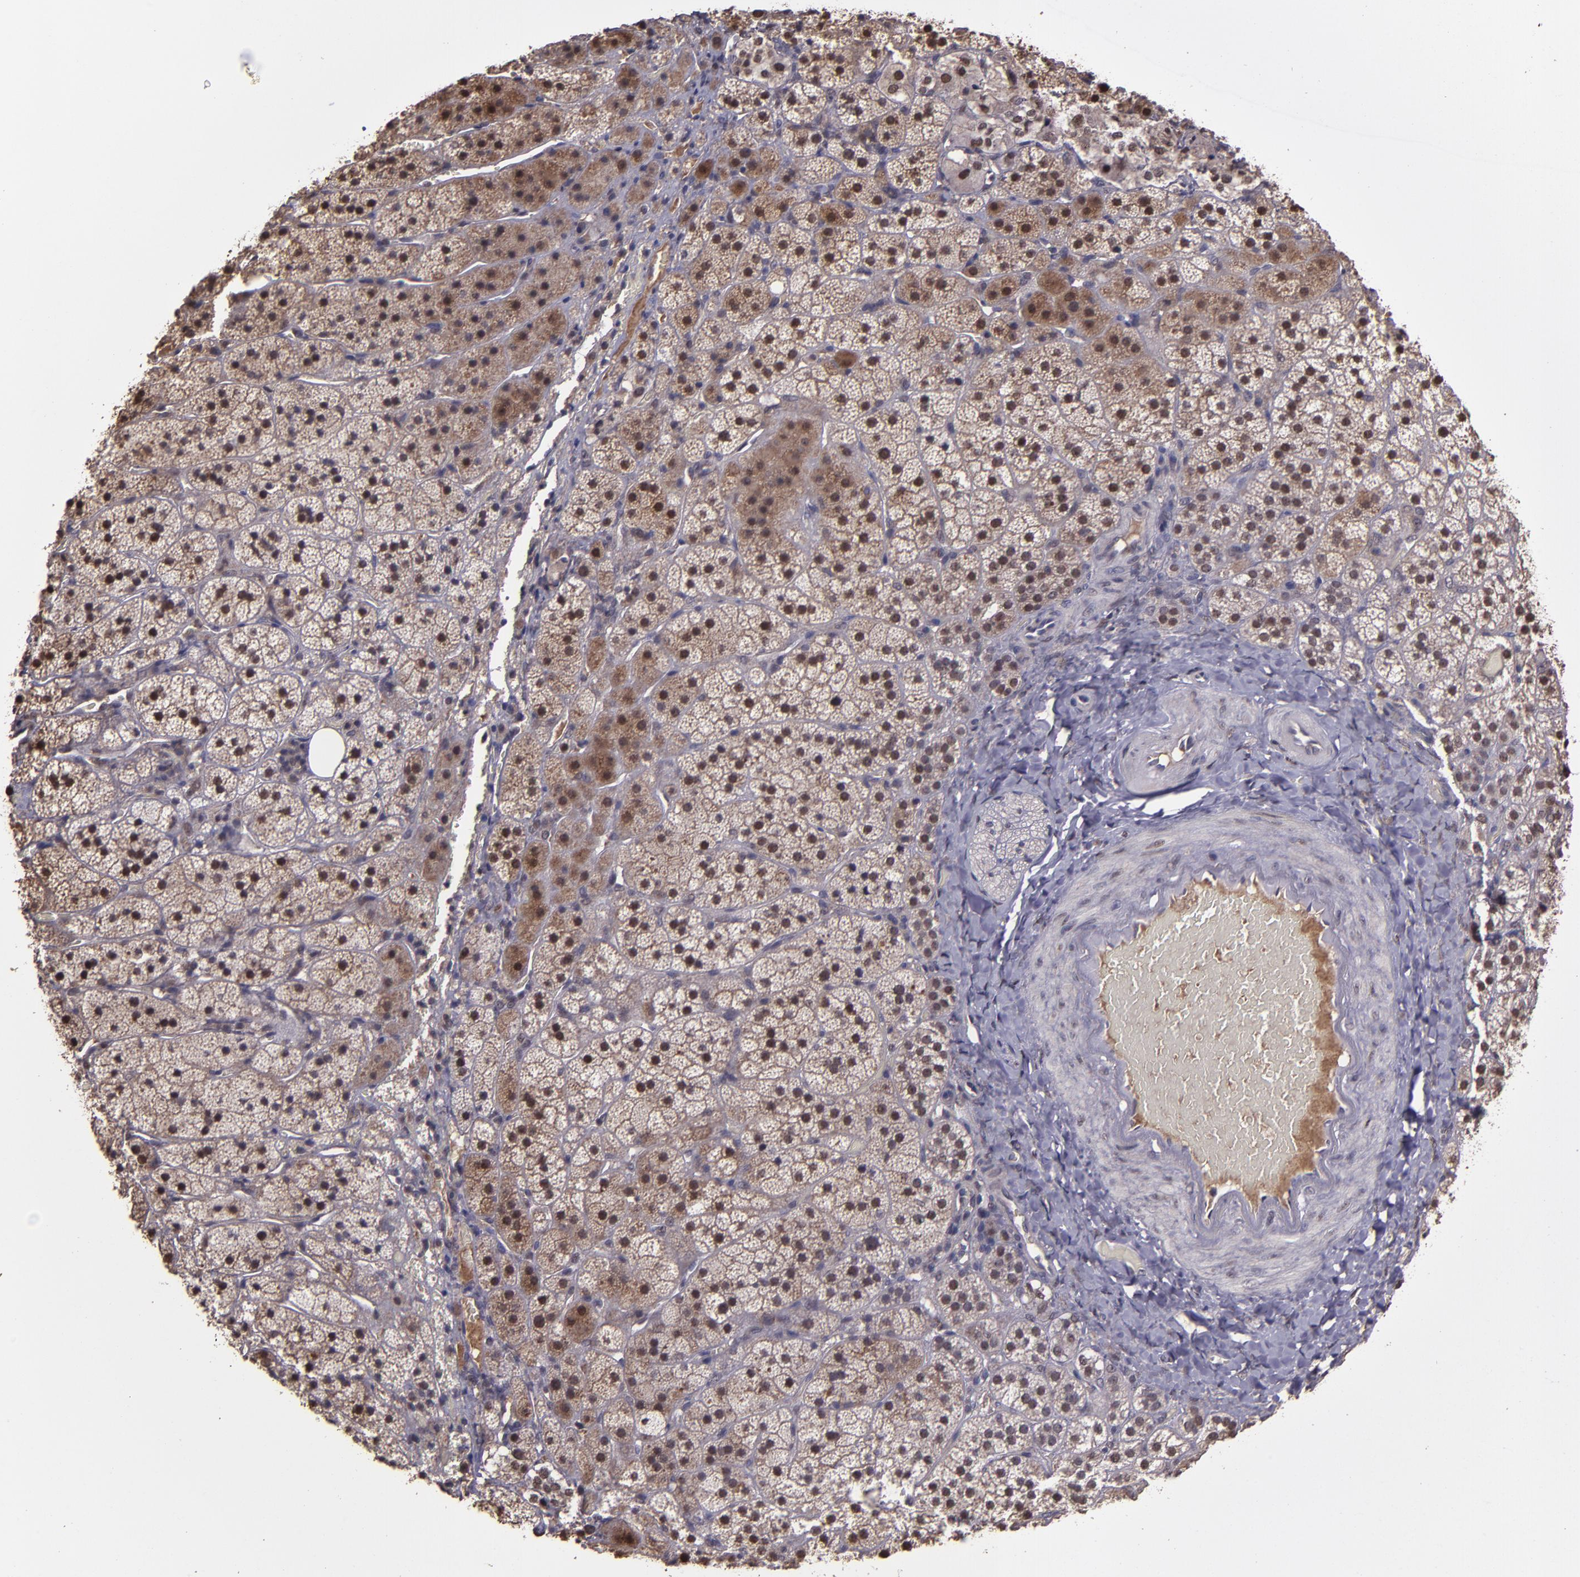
{"staining": {"intensity": "moderate", "quantity": ">75%", "location": "cytoplasmic/membranous,nuclear"}, "tissue": "adrenal gland", "cell_type": "Glandular cells", "image_type": "normal", "snomed": [{"axis": "morphology", "description": "Normal tissue, NOS"}, {"axis": "topography", "description": "Adrenal gland"}], "caption": "High-magnification brightfield microscopy of normal adrenal gland stained with DAB (brown) and counterstained with hematoxylin (blue). glandular cells exhibit moderate cytoplasmic/membranous,nuclear staining is appreciated in about>75% of cells.", "gene": "SERPINF2", "patient": {"sex": "female", "age": 44}}